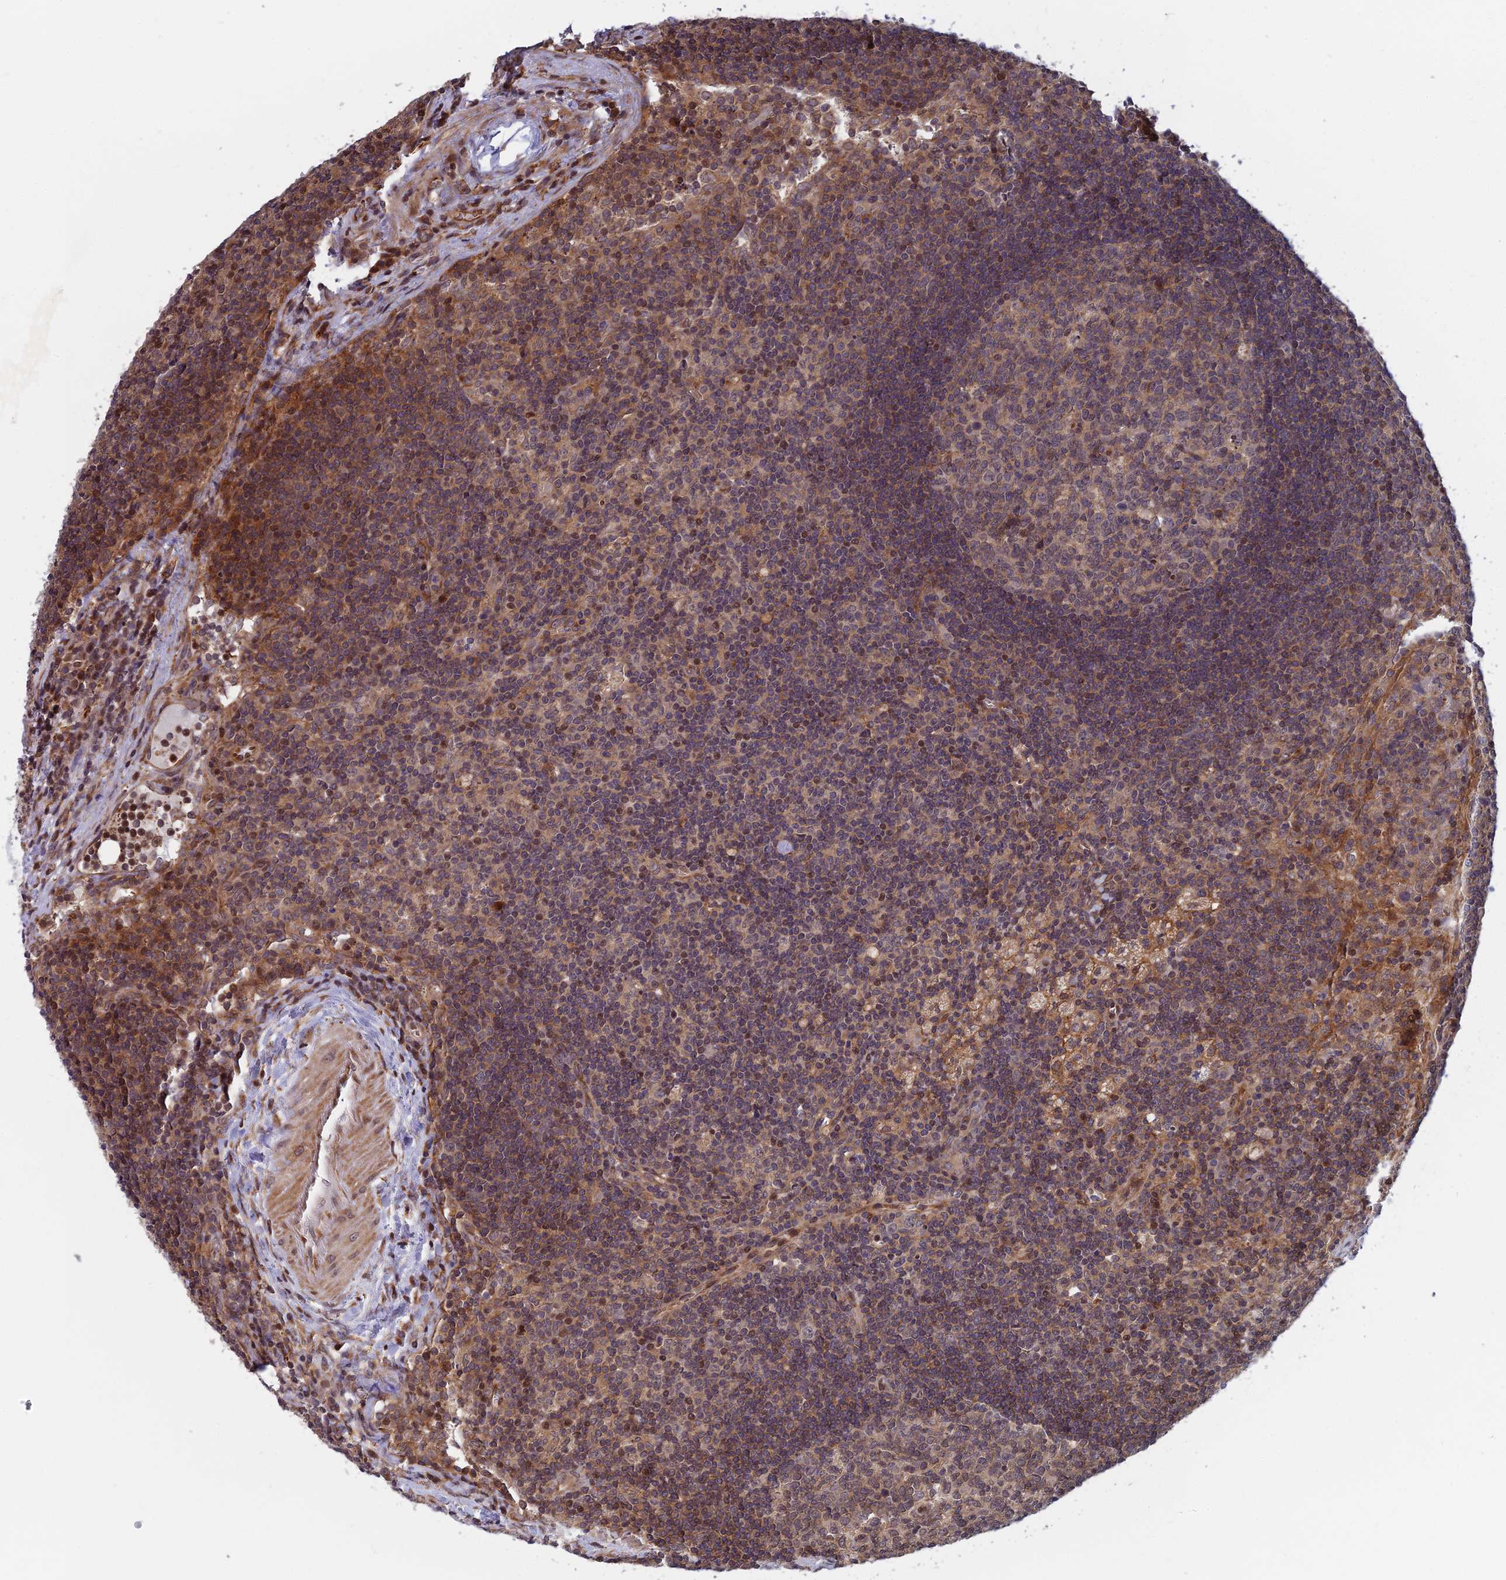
{"staining": {"intensity": "moderate", "quantity": "<25%", "location": "cytoplasmic/membranous,nuclear"}, "tissue": "lymph node", "cell_type": "Germinal center cells", "image_type": "normal", "snomed": [{"axis": "morphology", "description": "Normal tissue, NOS"}, {"axis": "topography", "description": "Lymph node"}], "caption": "This micrograph displays immunohistochemistry staining of benign human lymph node, with low moderate cytoplasmic/membranous,nuclear positivity in approximately <25% of germinal center cells.", "gene": "COMMD2", "patient": {"sex": "male", "age": 58}}